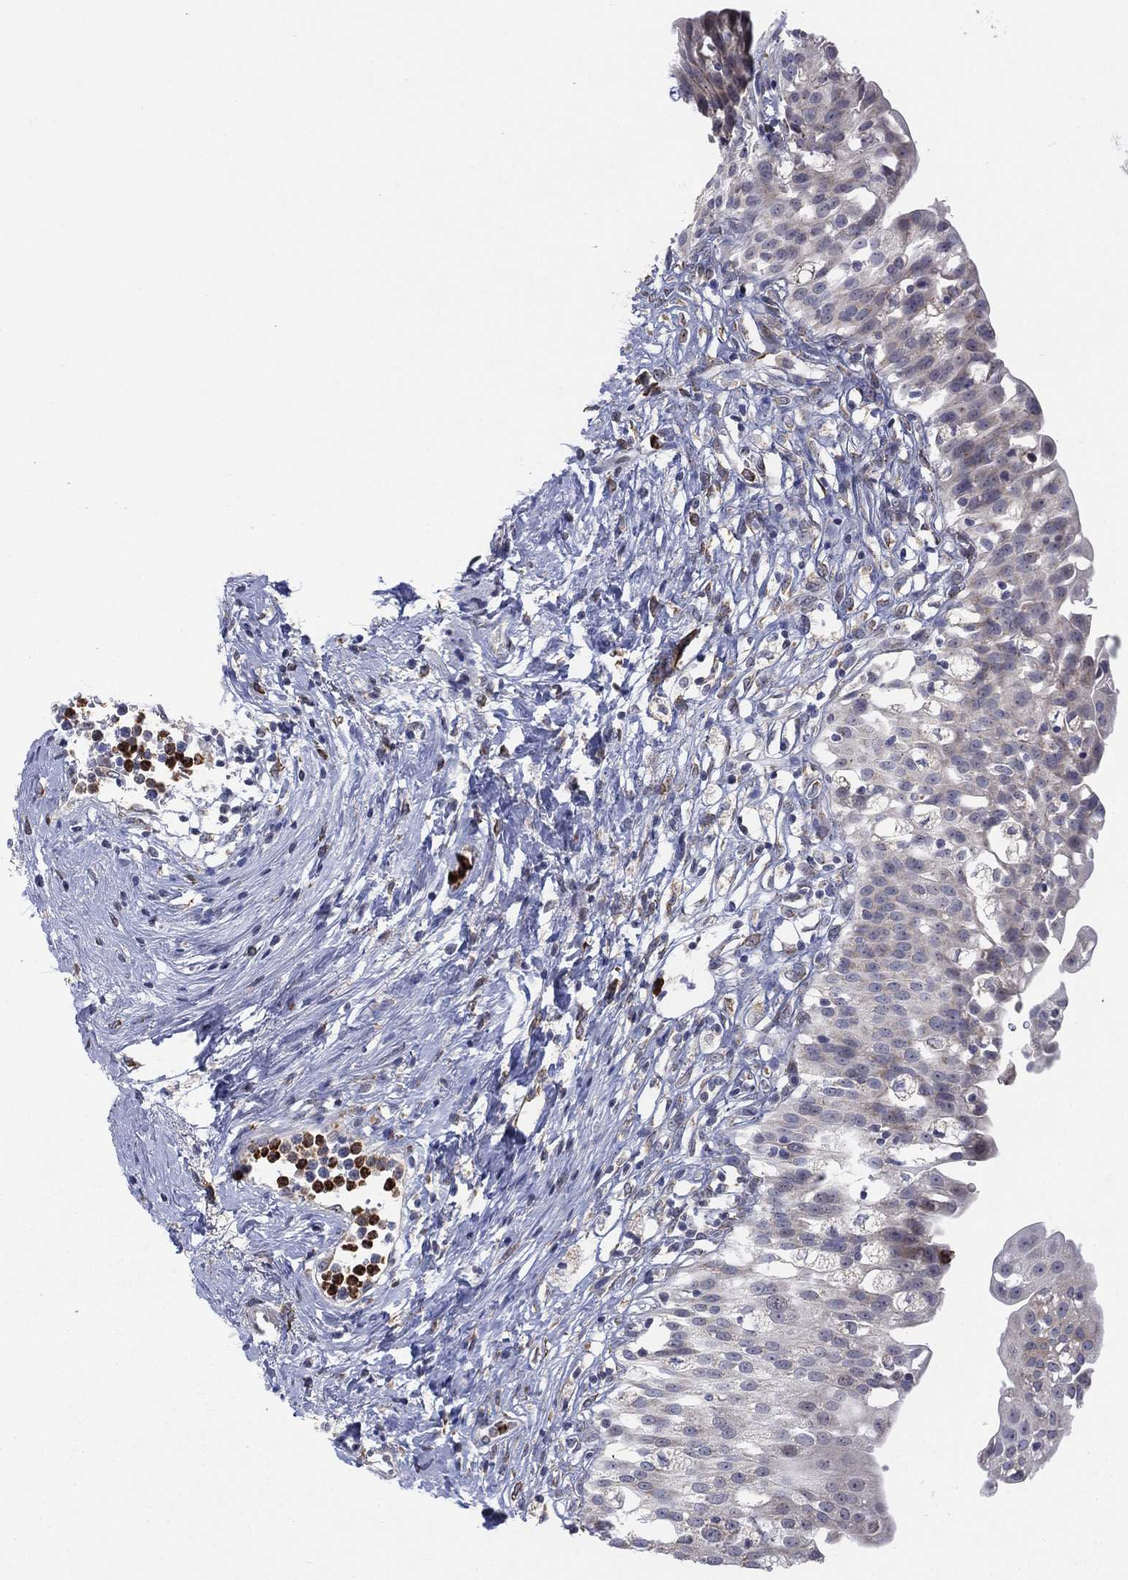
{"staining": {"intensity": "negative", "quantity": "none", "location": "none"}, "tissue": "urinary bladder", "cell_type": "Urothelial cells", "image_type": "normal", "snomed": [{"axis": "morphology", "description": "Normal tissue, NOS"}, {"axis": "topography", "description": "Urinary bladder"}], "caption": "This is an IHC histopathology image of normal human urinary bladder. There is no expression in urothelial cells.", "gene": "MTRFR", "patient": {"sex": "male", "age": 76}}